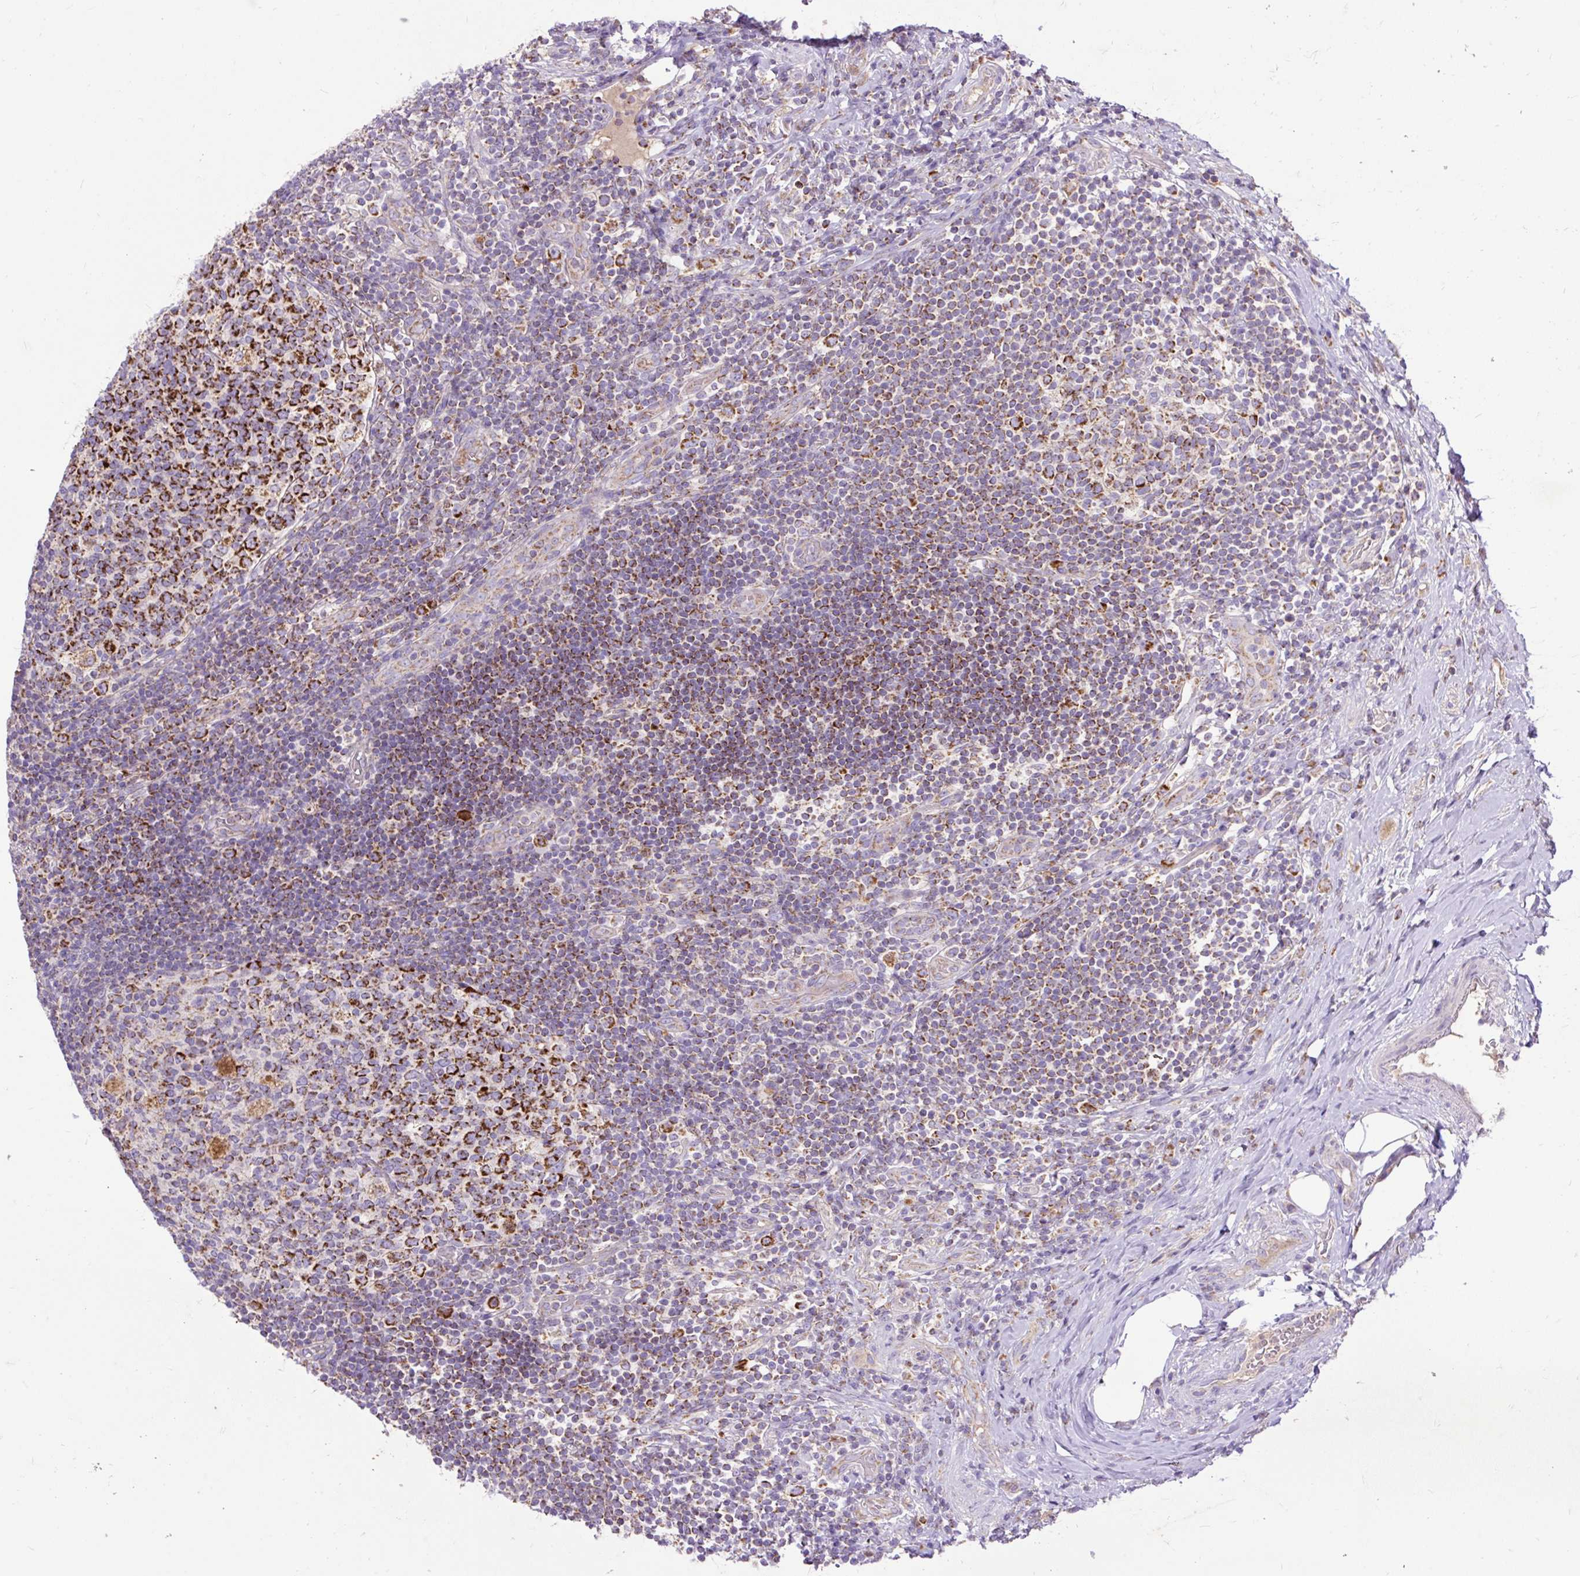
{"staining": {"intensity": "strong", "quantity": ">75%", "location": "cytoplasmic/membranous"}, "tissue": "appendix", "cell_type": "Glandular cells", "image_type": "normal", "snomed": [{"axis": "morphology", "description": "Normal tissue, NOS"}, {"axis": "topography", "description": "Appendix"}], "caption": "Brown immunohistochemical staining in unremarkable appendix shows strong cytoplasmic/membranous expression in about >75% of glandular cells.", "gene": "TOMM40", "patient": {"sex": "female", "age": 43}}